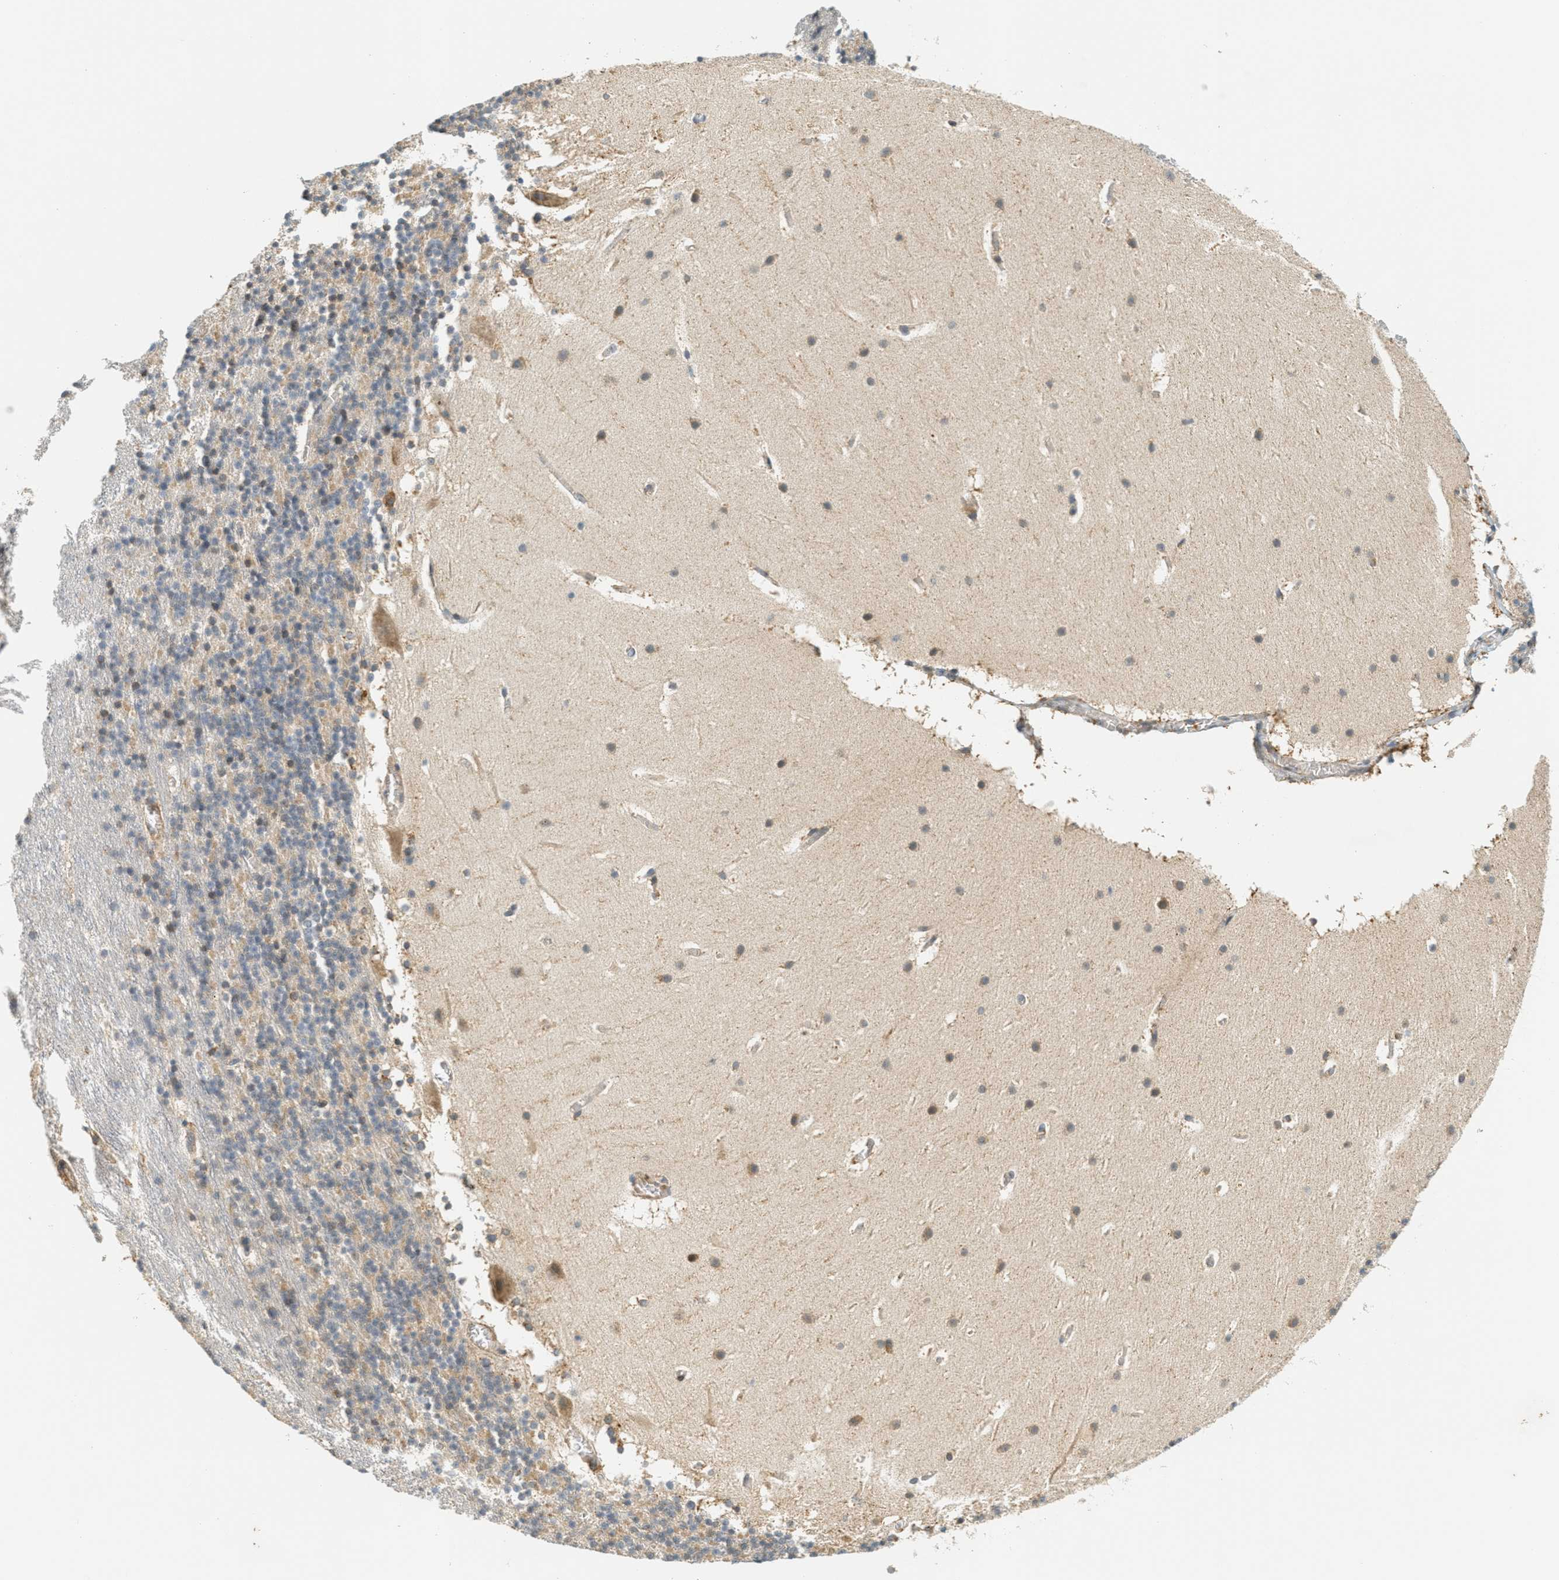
{"staining": {"intensity": "weak", "quantity": "<25%", "location": "cytoplasmic/membranous"}, "tissue": "cerebellum", "cell_type": "Cells in granular layer", "image_type": "normal", "snomed": [{"axis": "morphology", "description": "Normal tissue, NOS"}, {"axis": "topography", "description": "Cerebellum"}], "caption": "This photomicrograph is of unremarkable cerebellum stained with immunohistochemistry (IHC) to label a protein in brown with the nuclei are counter-stained blue. There is no staining in cells in granular layer.", "gene": "PDK1", "patient": {"sex": "male", "age": 45}}